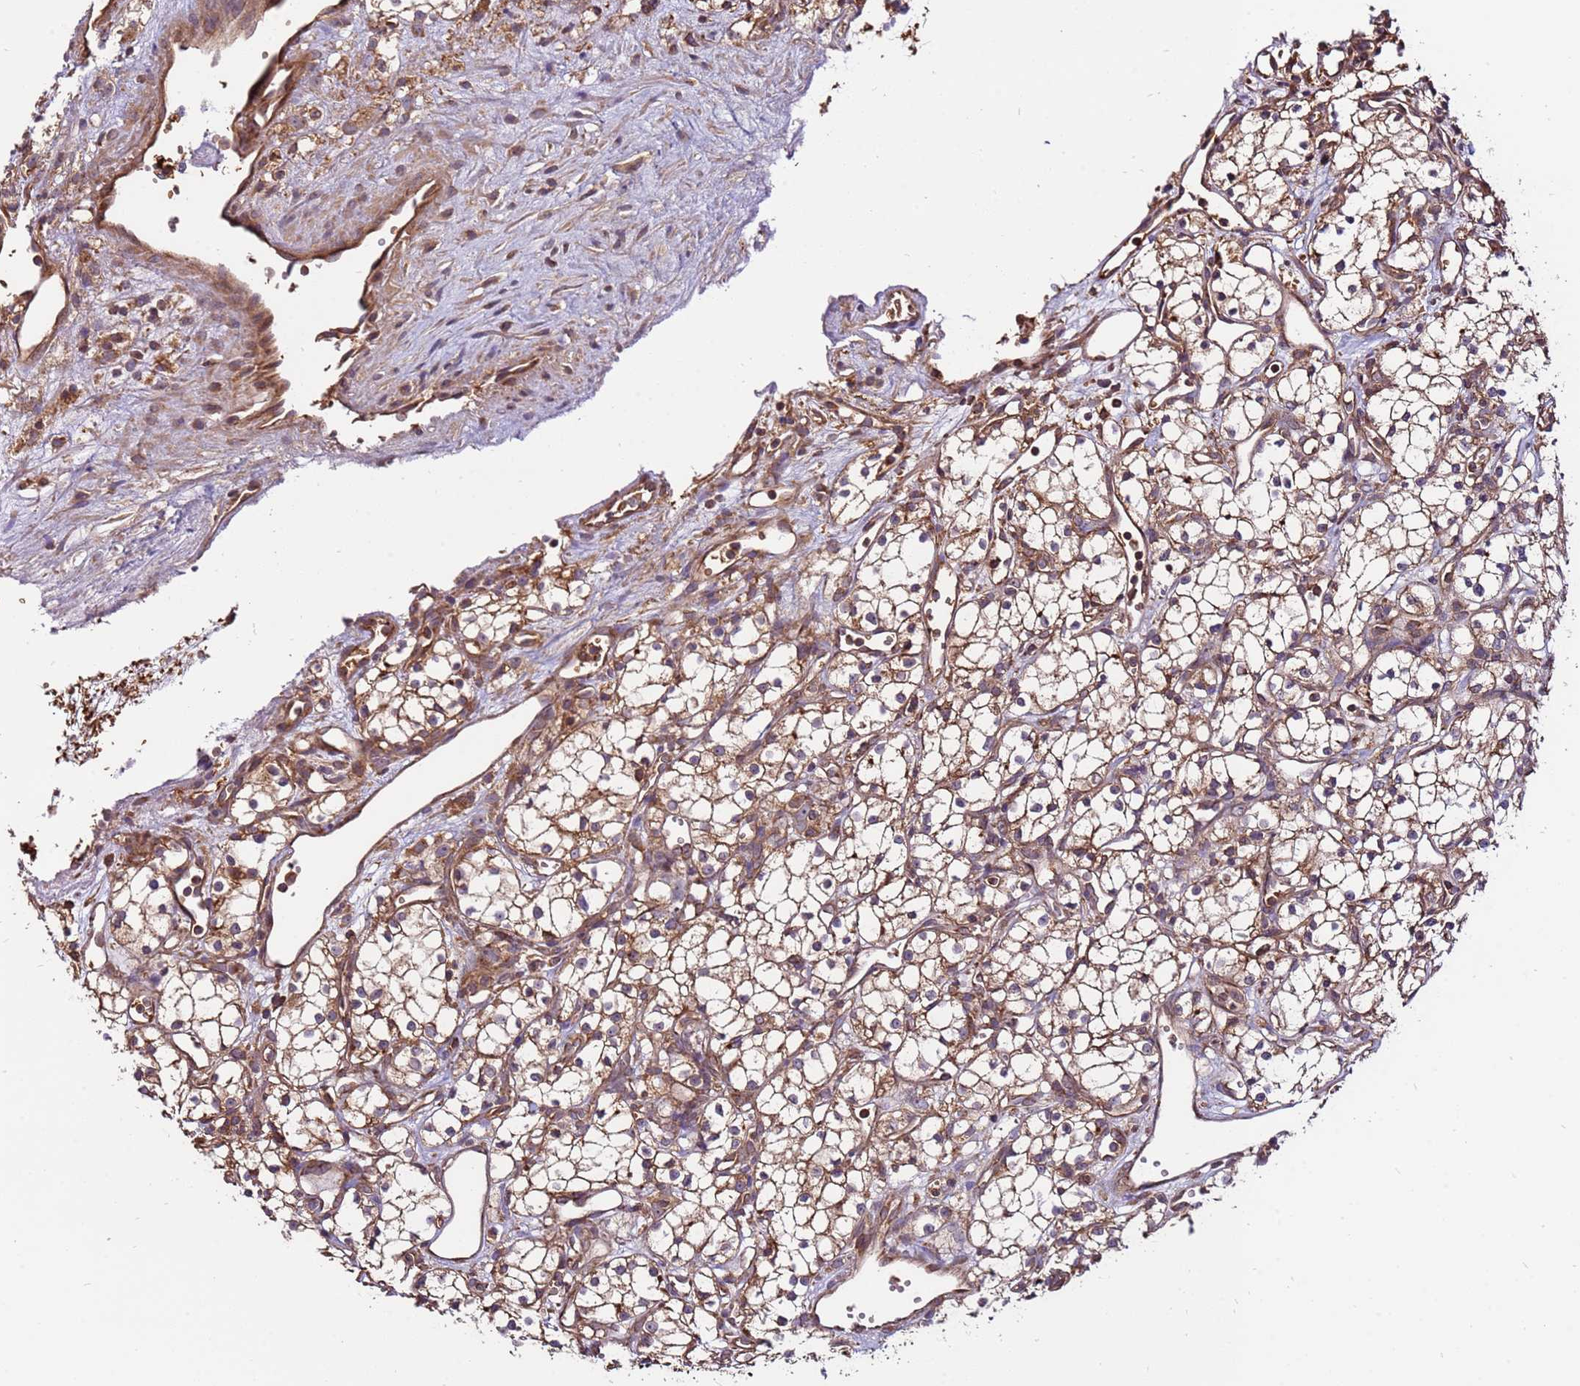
{"staining": {"intensity": "moderate", "quantity": ">75%", "location": "cytoplasmic/membranous"}, "tissue": "renal cancer", "cell_type": "Tumor cells", "image_type": "cancer", "snomed": [{"axis": "morphology", "description": "Adenocarcinoma, NOS"}, {"axis": "topography", "description": "Kidney"}], "caption": "Renal cancer tissue shows moderate cytoplasmic/membranous positivity in approximately >75% of tumor cells, visualized by immunohistochemistry.", "gene": "SLC44A5", "patient": {"sex": "male", "age": 59}}